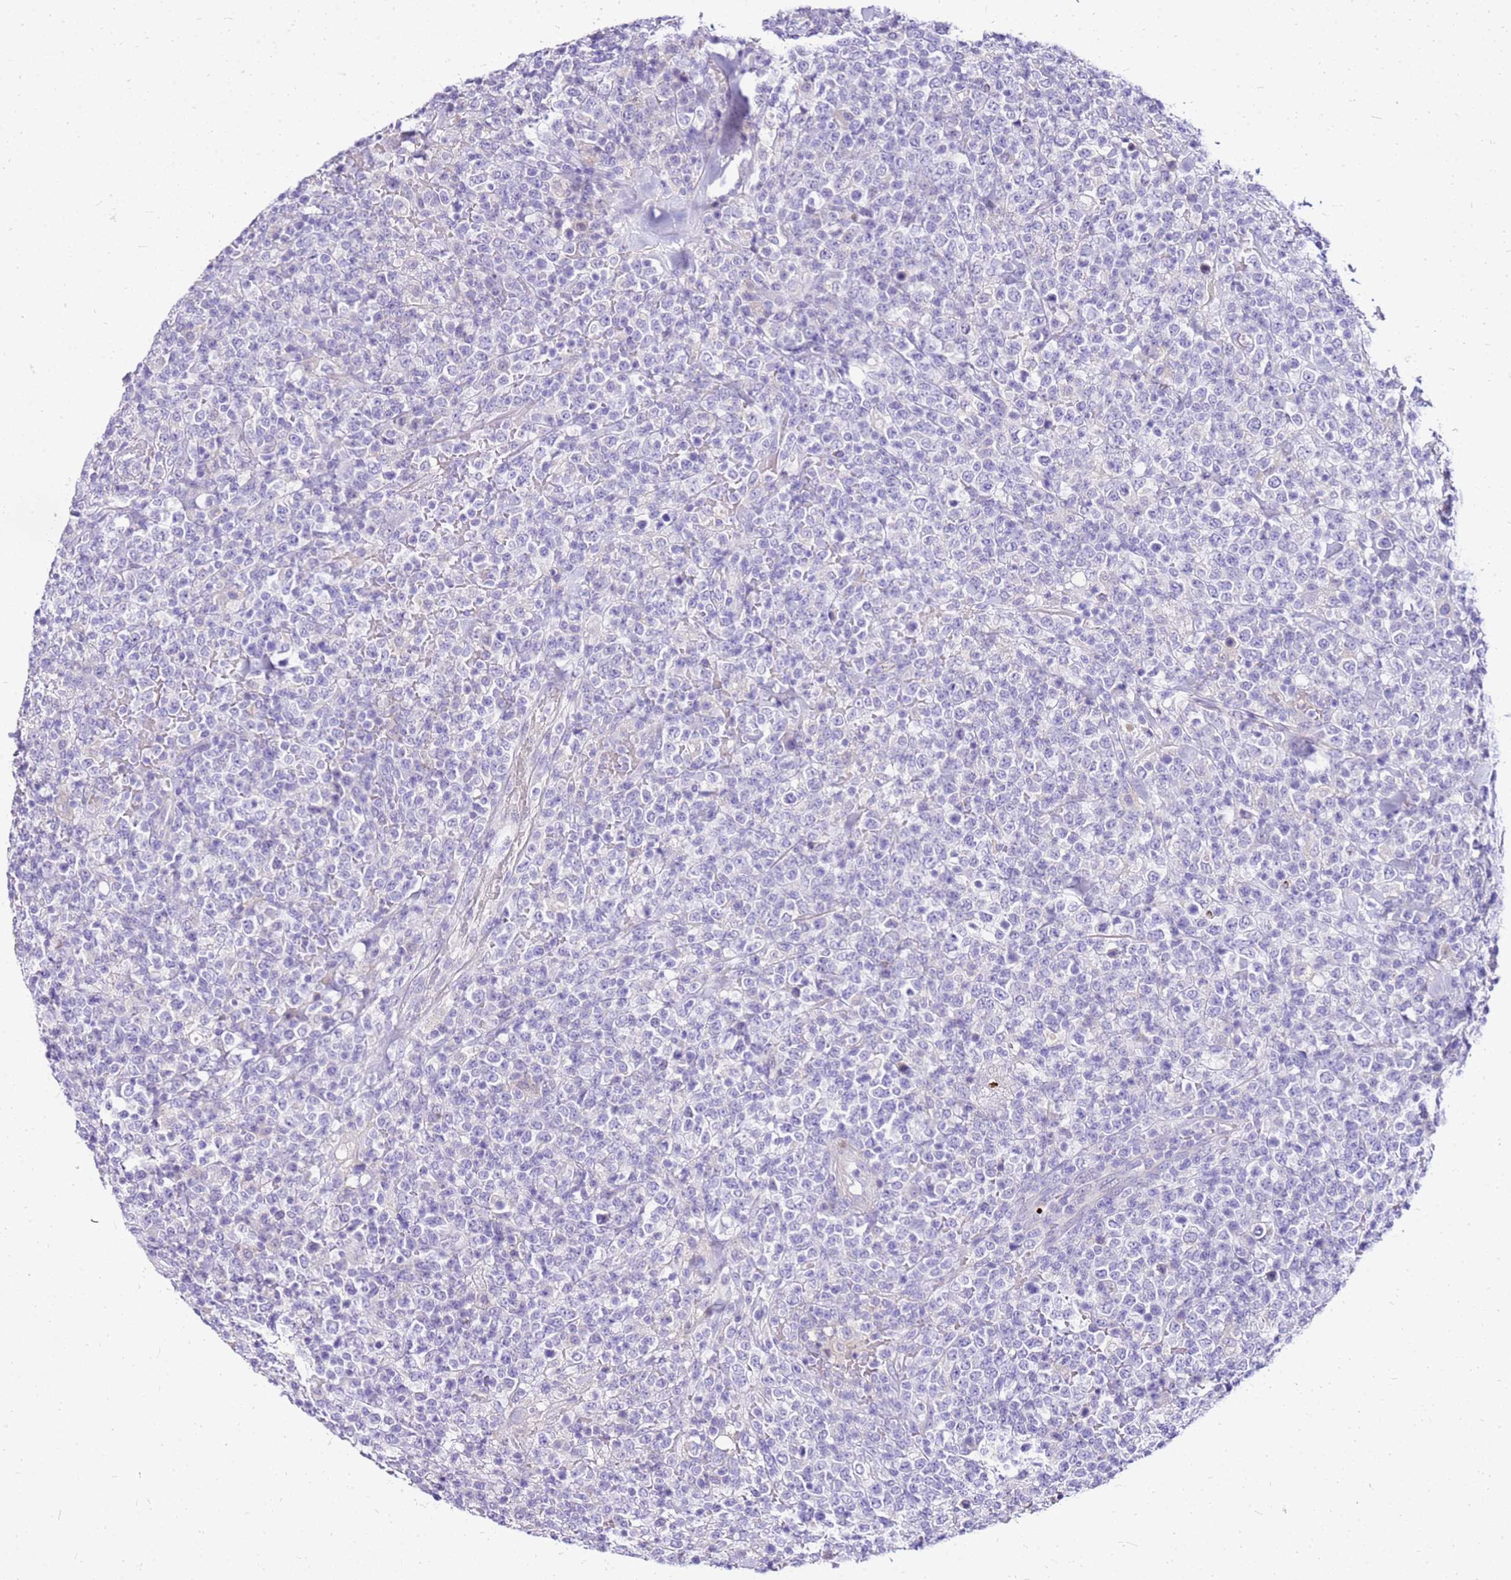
{"staining": {"intensity": "negative", "quantity": "none", "location": "none"}, "tissue": "lymphoma", "cell_type": "Tumor cells", "image_type": "cancer", "snomed": [{"axis": "morphology", "description": "Malignant lymphoma, non-Hodgkin's type, High grade"}, {"axis": "topography", "description": "Colon"}], "caption": "Lymphoma stained for a protein using immunohistochemistry (IHC) exhibits no staining tumor cells.", "gene": "DCDC2B", "patient": {"sex": "female", "age": 53}}